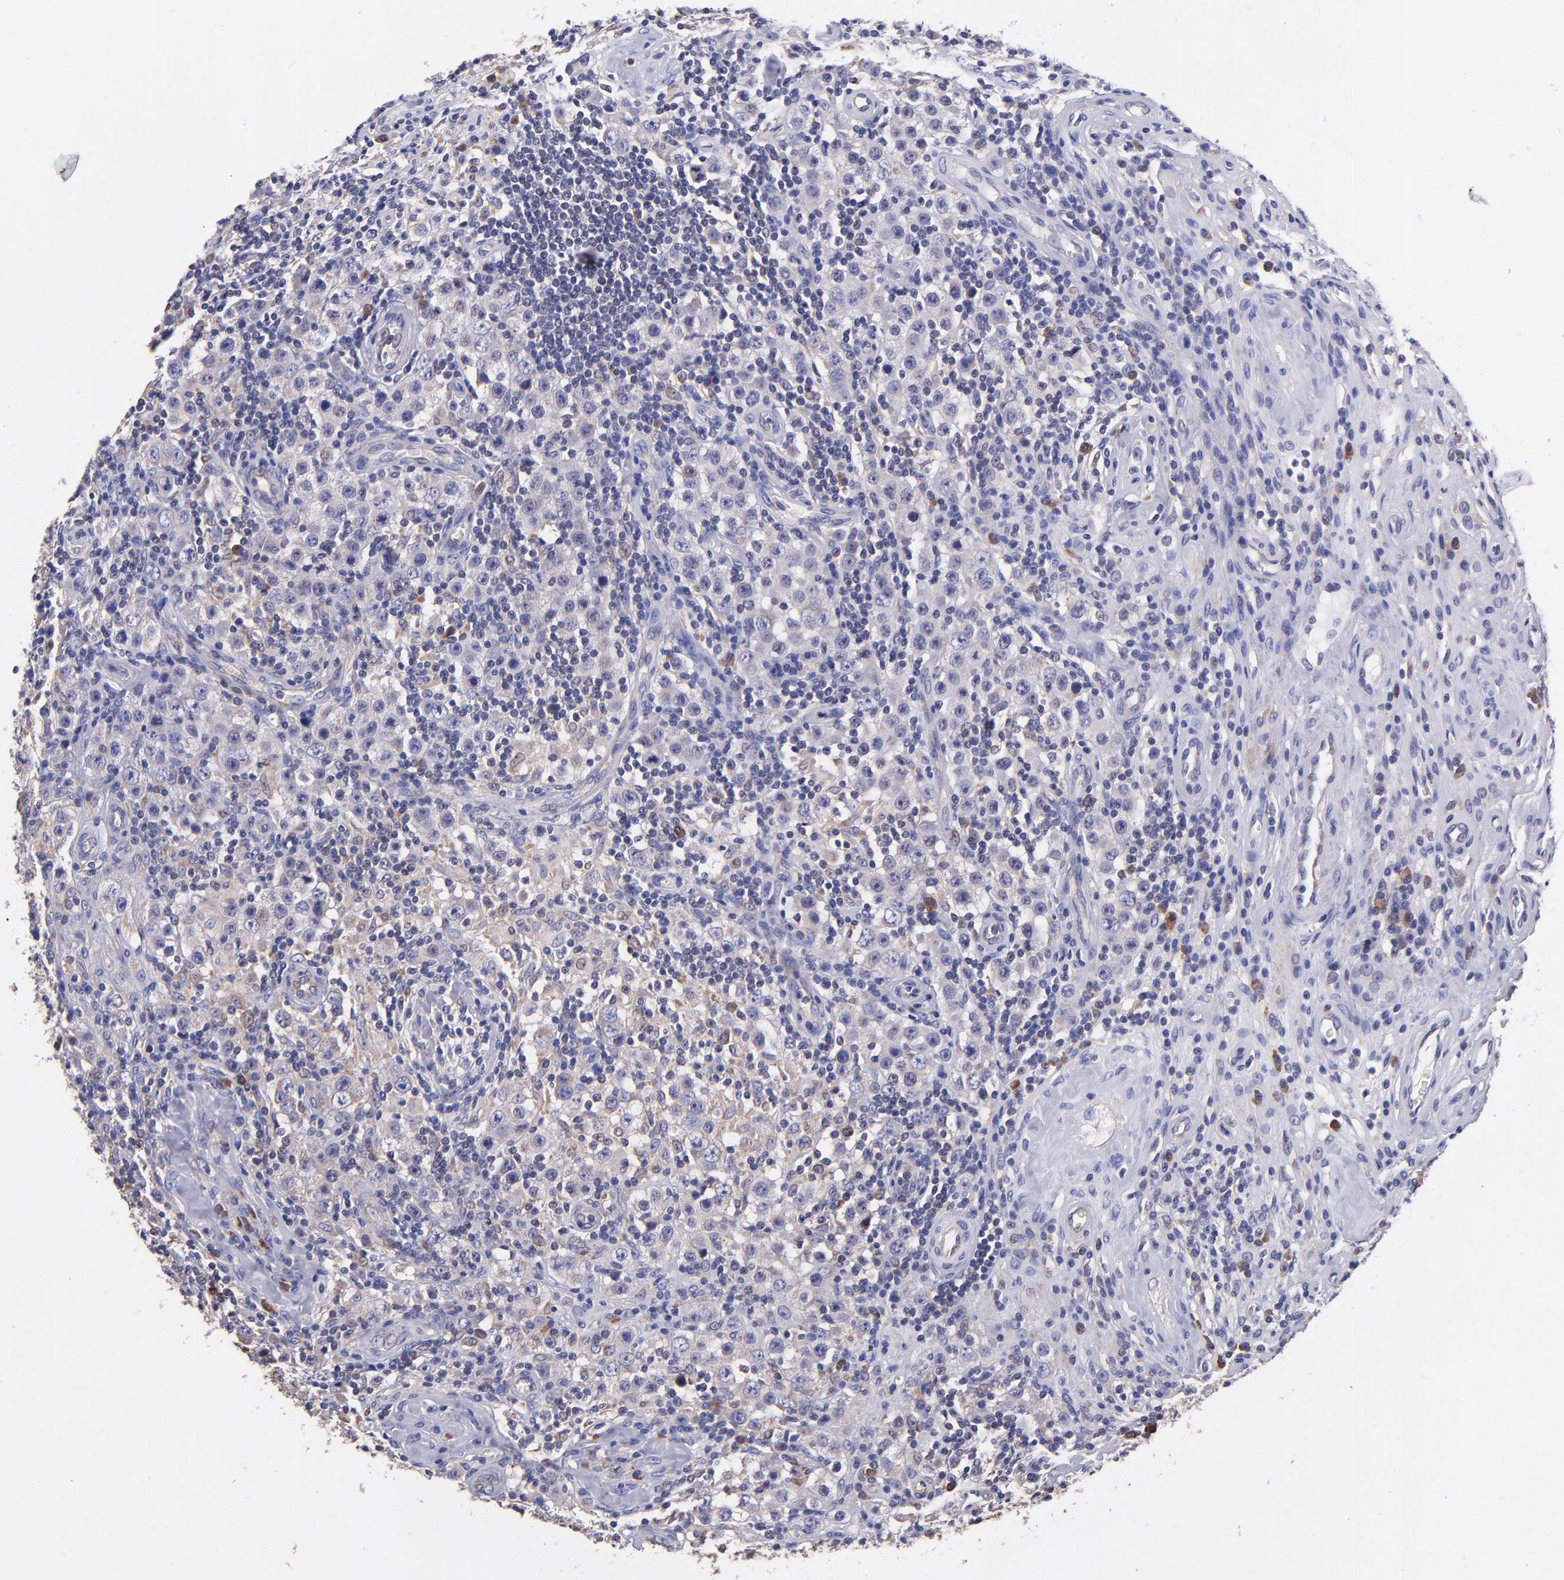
{"staining": {"intensity": "moderate", "quantity": "<25%", "location": "cytoplasmic/membranous"}, "tissue": "testis cancer", "cell_type": "Tumor cells", "image_type": "cancer", "snomed": [{"axis": "morphology", "description": "Seminoma, NOS"}, {"axis": "topography", "description": "Testis"}], "caption": "Testis seminoma tissue shows moderate cytoplasmic/membranous staining in about <25% of tumor cells, visualized by immunohistochemistry.", "gene": "PREX1", "patient": {"sex": "male", "age": 32}}